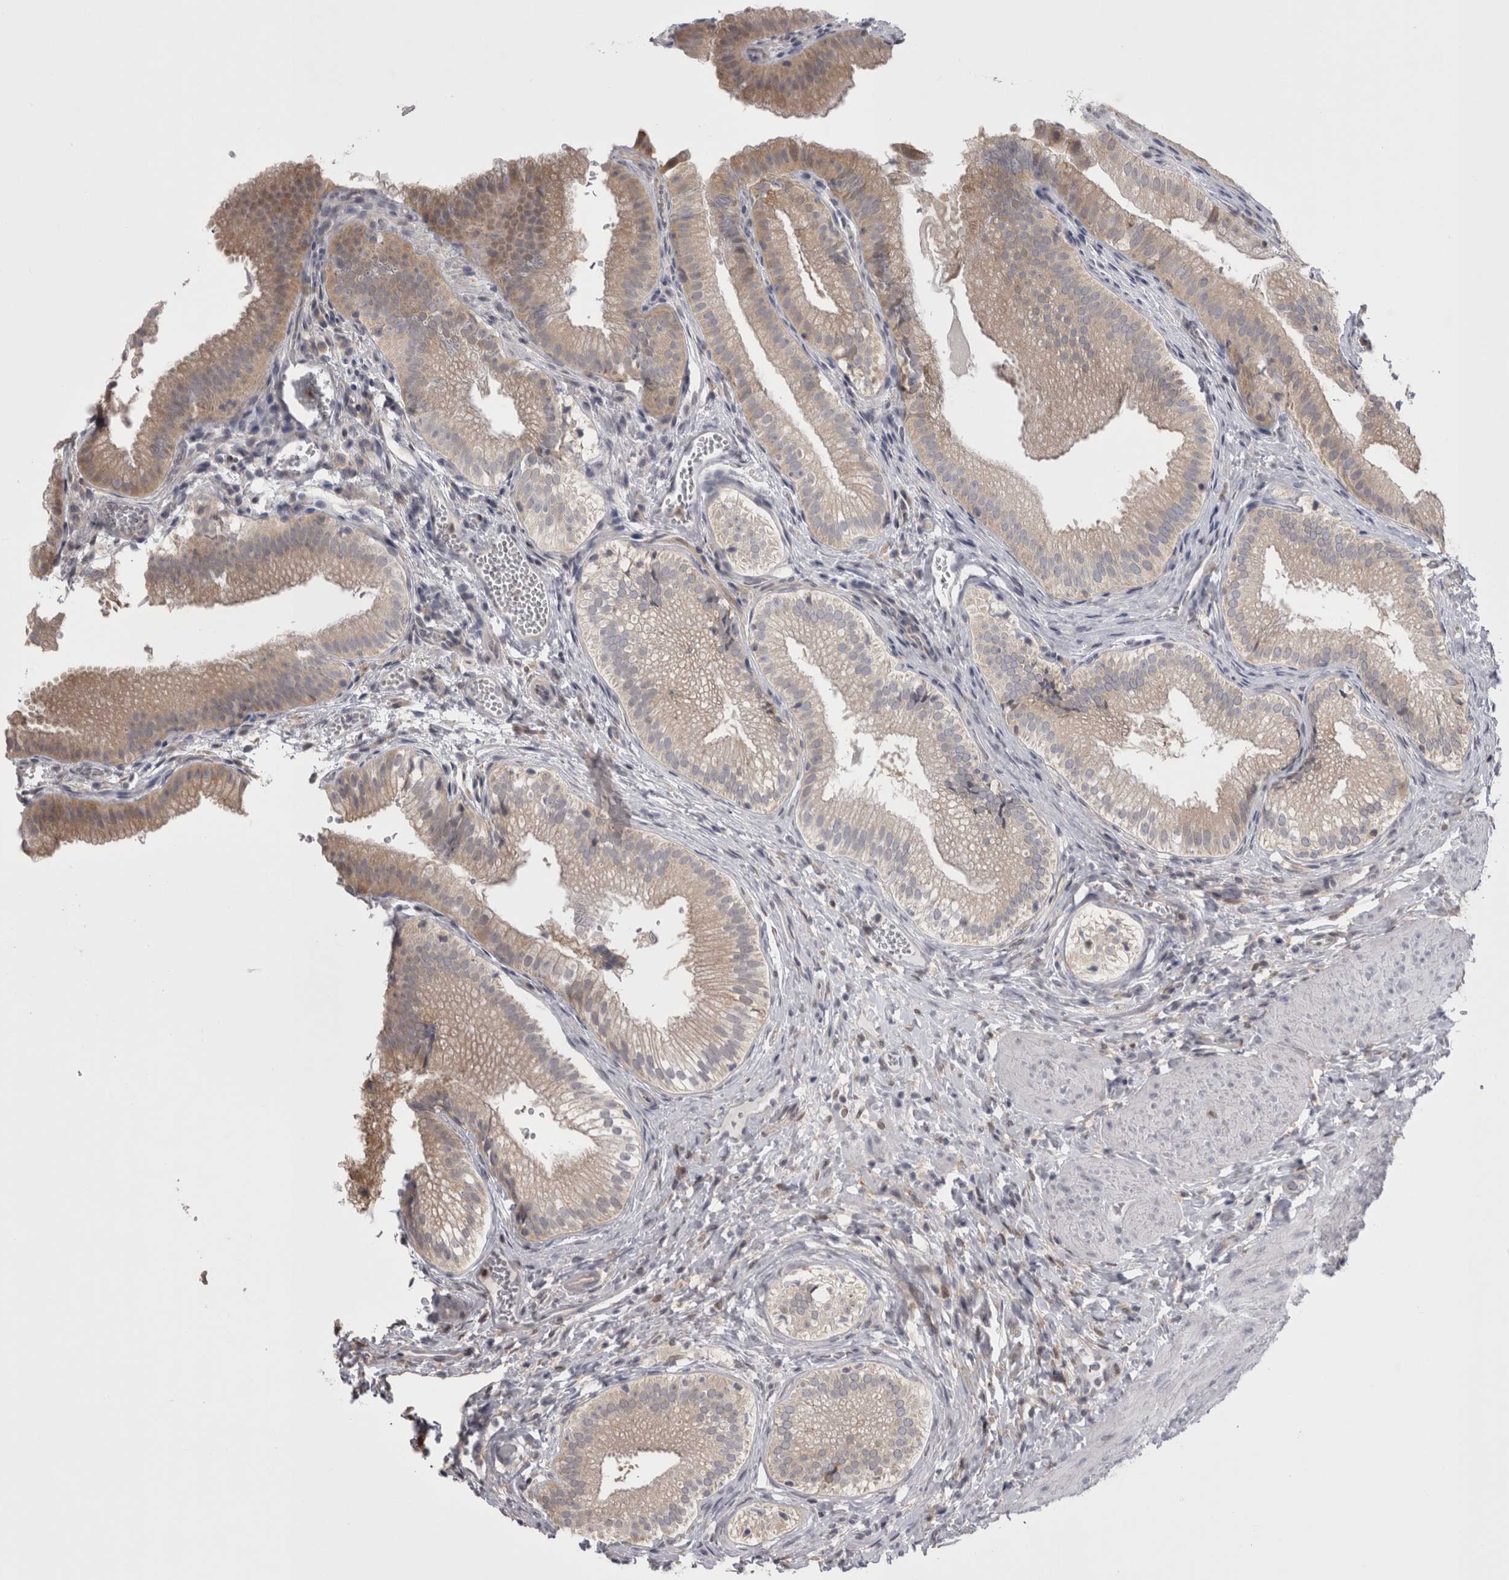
{"staining": {"intensity": "moderate", "quantity": "25%-75%", "location": "cytoplasmic/membranous"}, "tissue": "gallbladder", "cell_type": "Glandular cells", "image_type": "normal", "snomed": [{"axis": "morphology", "description": "Normal tissue, NOS"}, {"axis": "topography", "description": "Gallbladder"}], "caption": "Immunohistochemistry (IHC) of unremarkable gallbladder demonstrates medium levels of moderate cytoplasmic/membranous staining in about 25%-75% of glandular cells.", "gene": "CHIC1", "patient": {"sex": "female", "age": 30}}